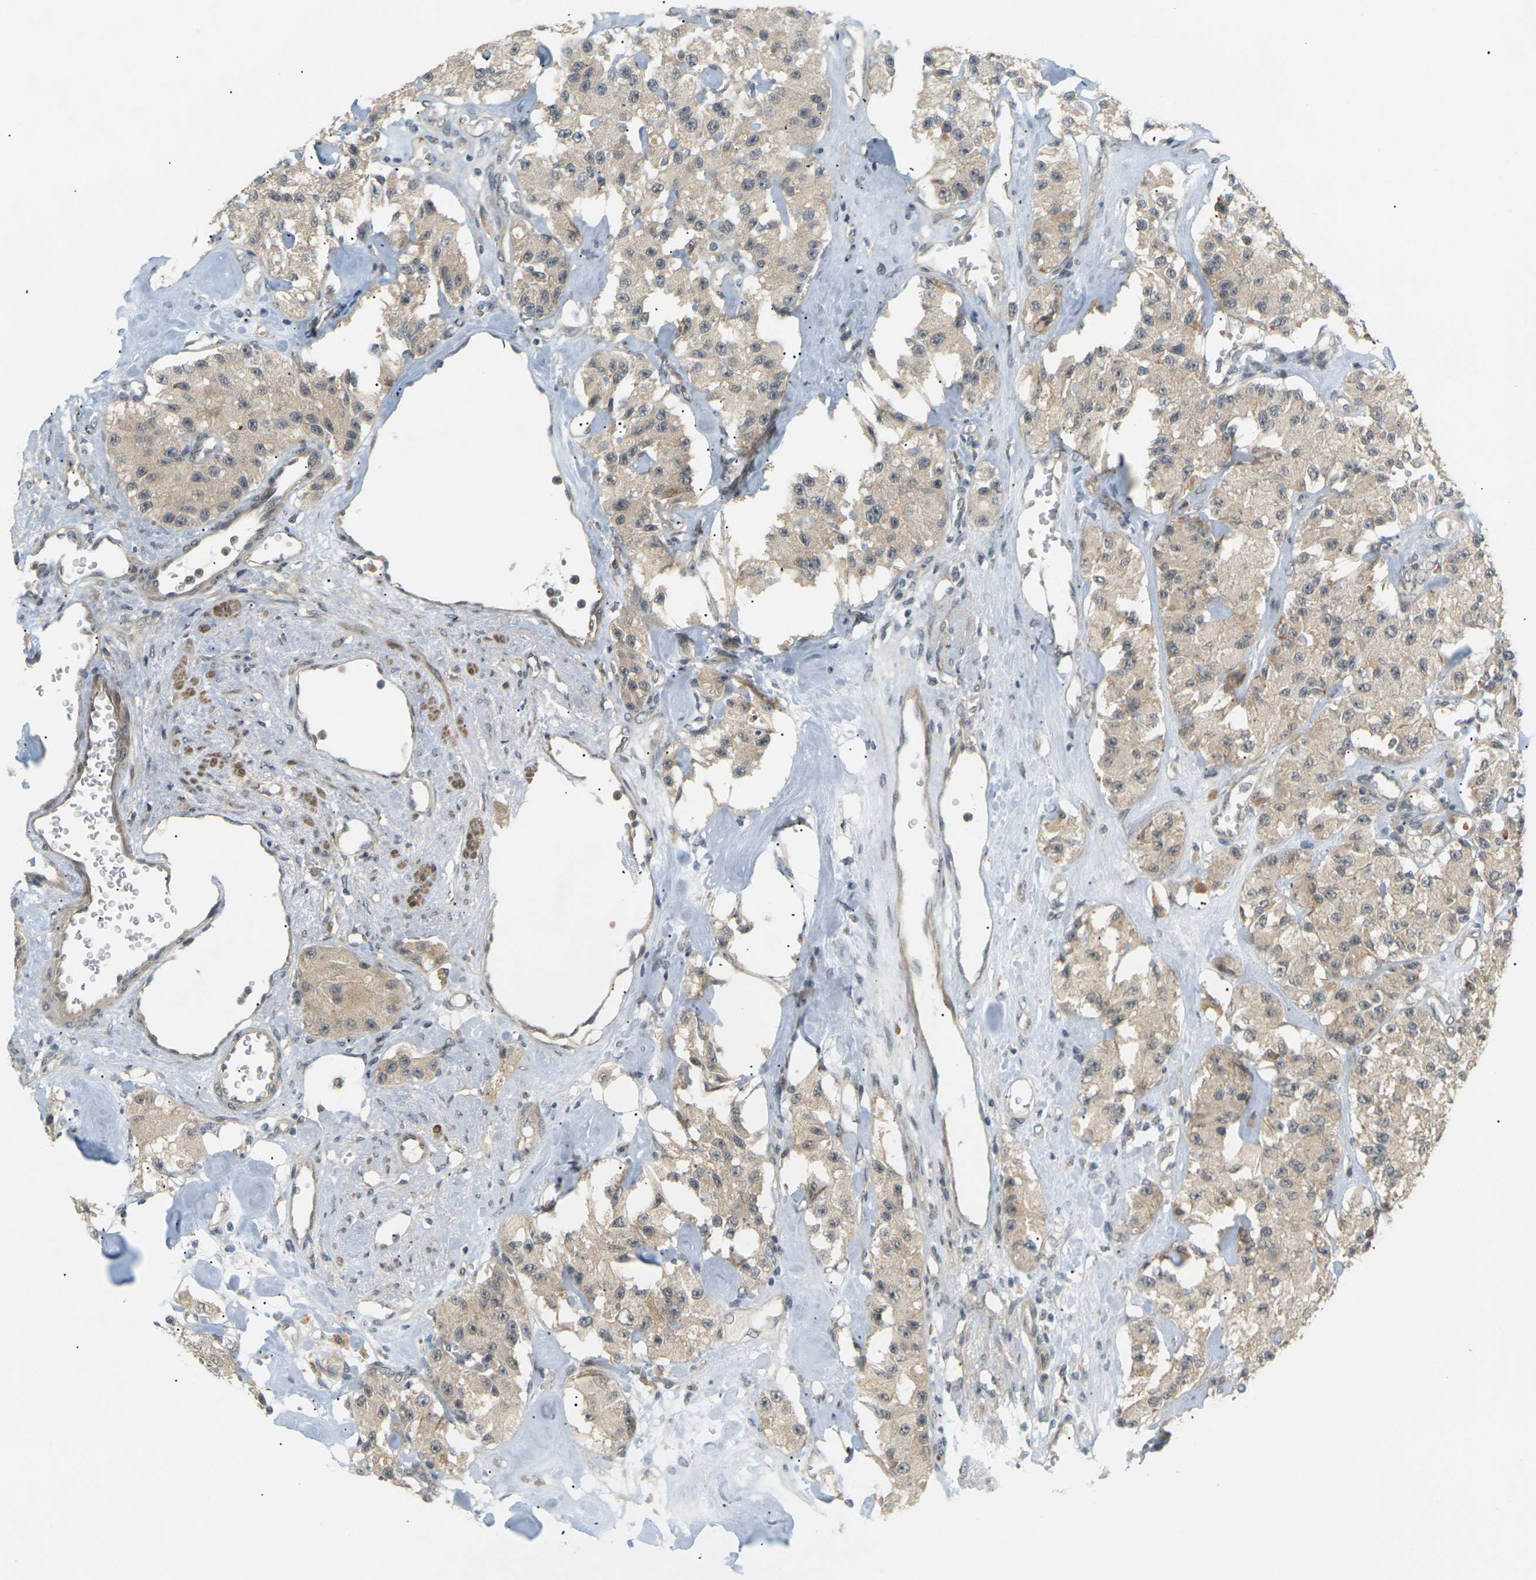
{"staining": {"intensity": "weak", "quantity": ">75%", "location": "cytoplasmic/membranous"}, "tissue": "carcinoid", "cell_type": "Tumor cells", "image_type": "cancer", "snomed": [{"axis": "morphology", "description": "Carcinoid, malignant, NOS"}, {"axis": "topography", "description": "Pancreas"}], "caption": "Immunohistochemical staining of human carcinoid (malignant) displays low levels of weak cytoplasmic/membranous expression in approximately >75% of tumor cells.", "gene": "SOCS6", "patient": {"sex": "male", "age": 41}}